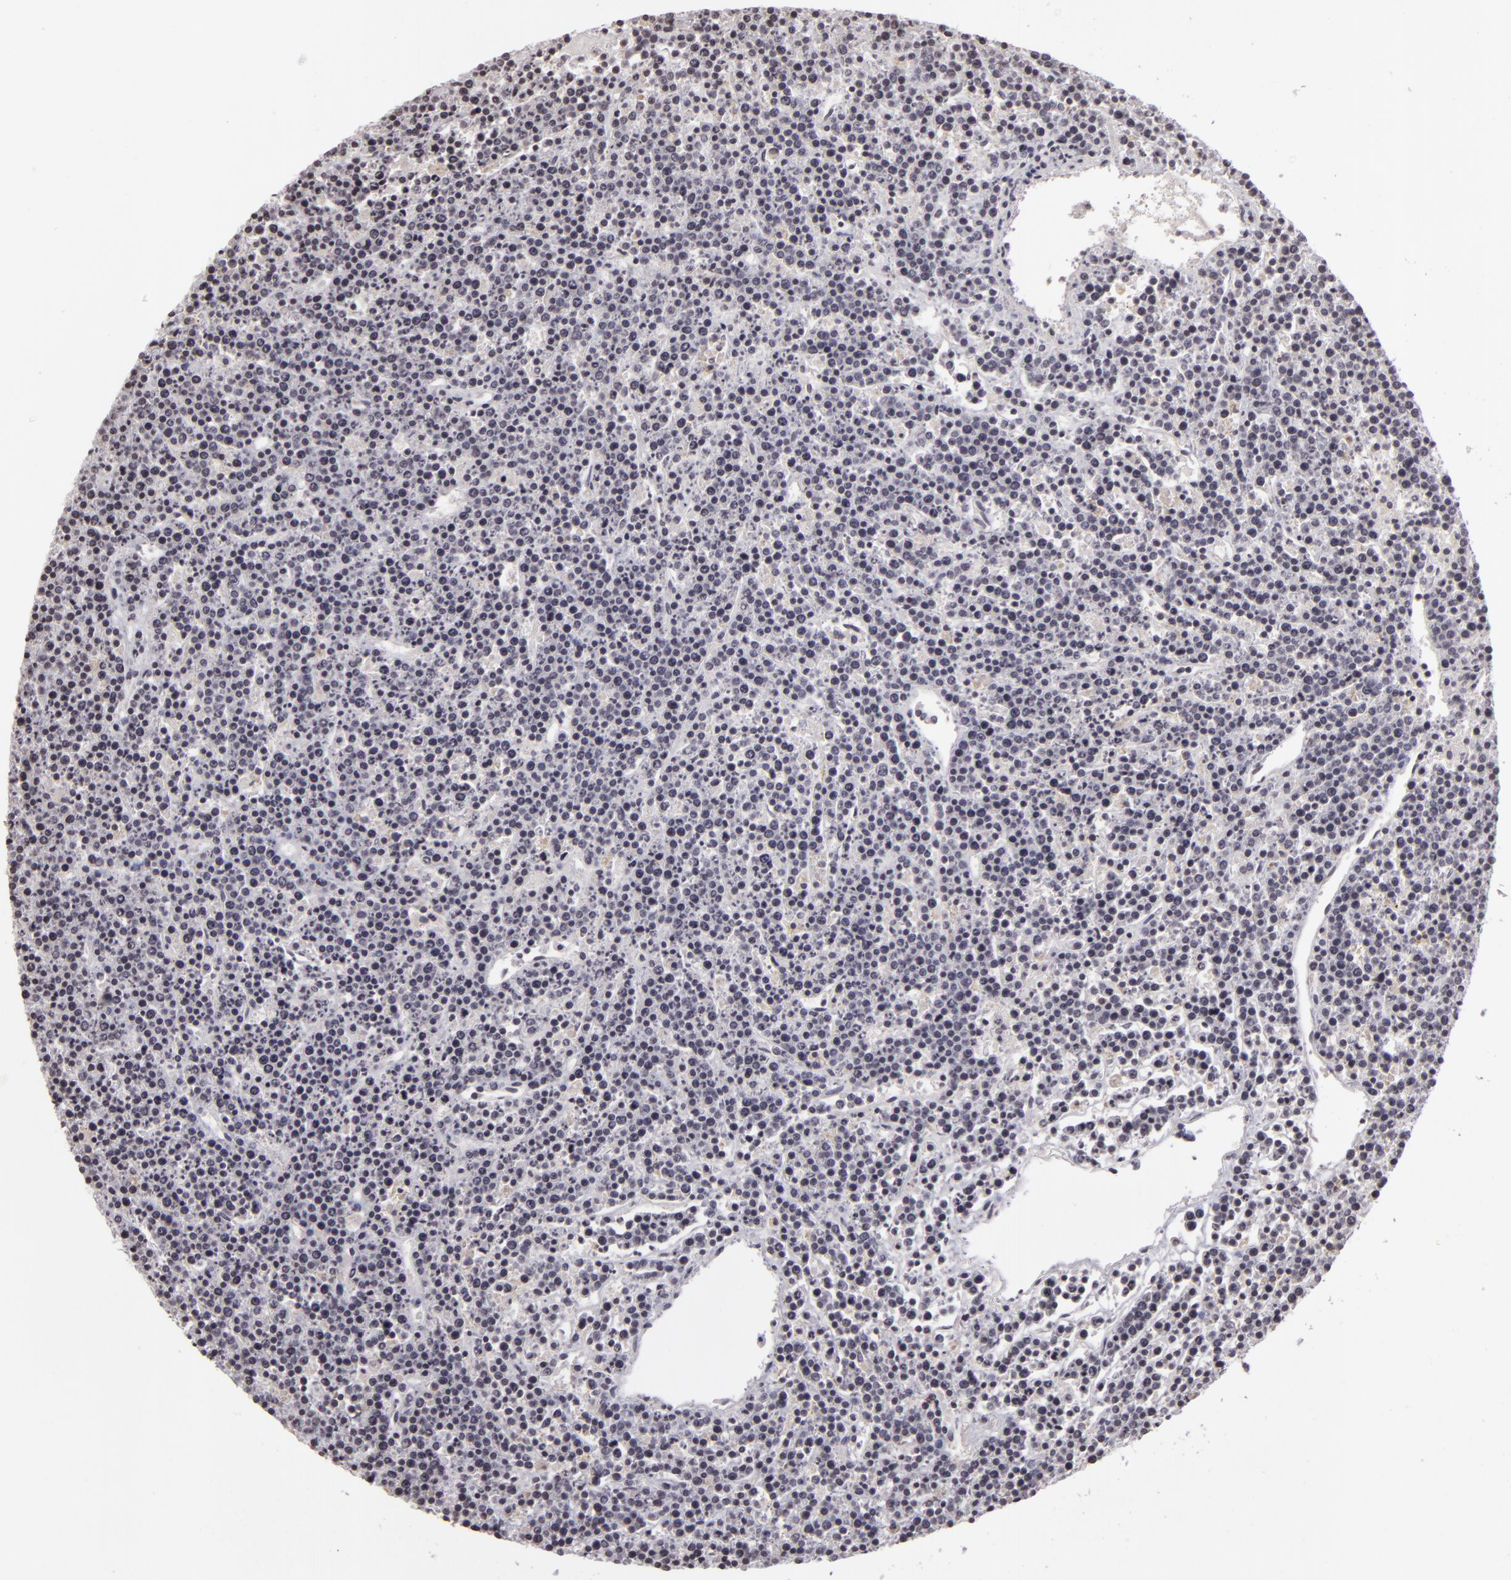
{"staining": {"intensity": "negative", "quantity": "none", "location": "none"}, "tissue": "lymphoma", "cell_type": "Tumor cells", "image_type": "cancer", "snomed": [{"axis": "morphology", "description": "Malignant lymphoma, non-Hodgkin's type, High grade"}, {"axis": "topography", "description": "Ovary"}], "caption": "Tumor cells are negative for brown protein staining in high-grade malignant lymphoma, non-Hodgkin's type.", "gene": "AKAP6", "patient": {"sex": "female", "age": 56}}